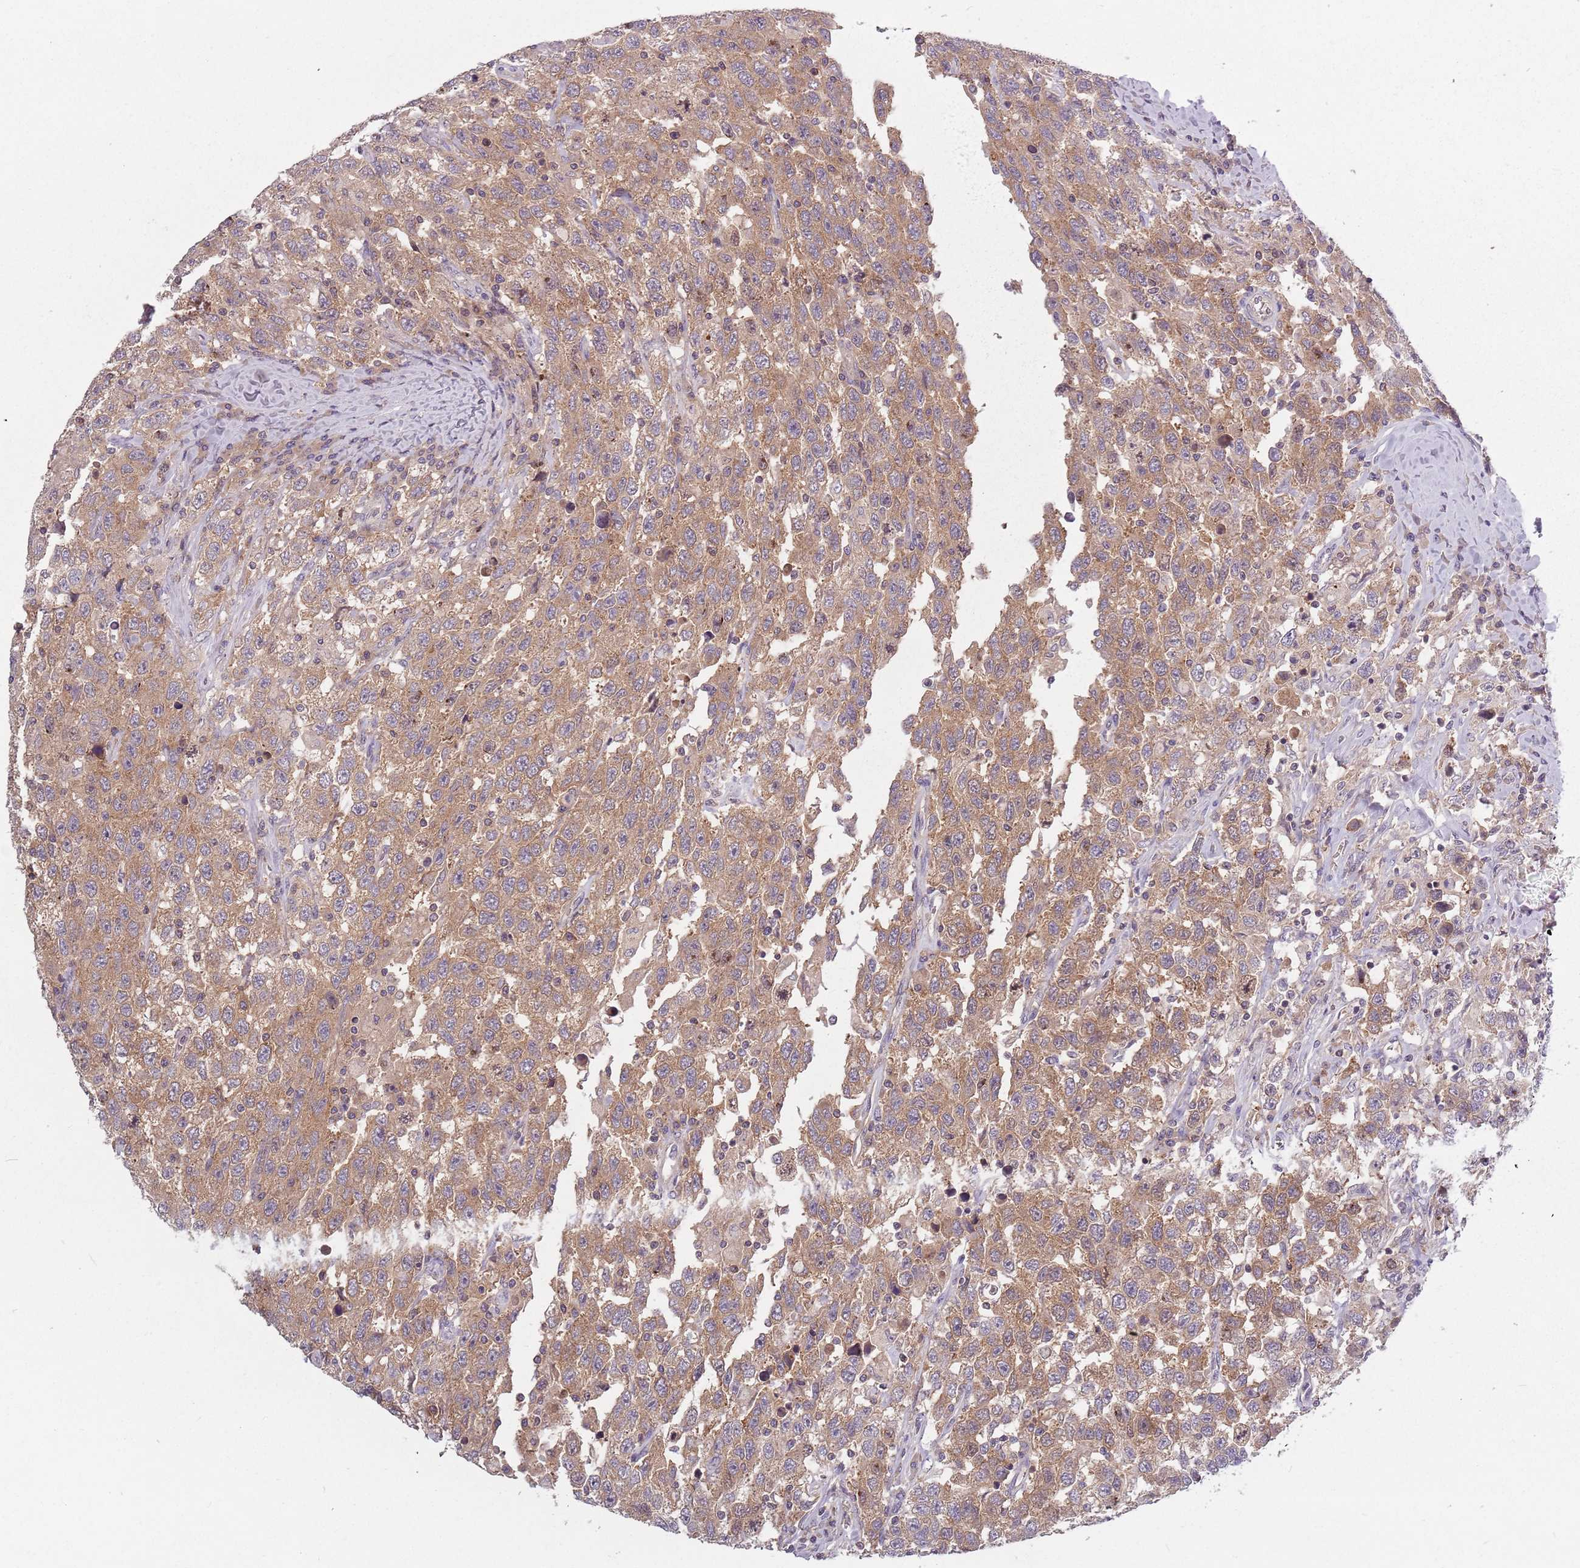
{"staining": {"intensity": "moderate", "quantity": ">75%", "location": "cytoplasmic/membranous"}, "tissue": "testis cancer", "cell_type": "Tumor cells", "image_type": "cancer", "snomed": [{"axis": "morphology", "description": "Seminoma, NOS"}, {"axis": "topography", "description": "Testis"}], "caption": "The photomicrograph reveals immunohistochemical staining of seminoma (testis). There is moderate cytoplasmic/membranous expression is seen in about >75% of tumor cells. (DAB (3,3'-diaminobenzidine) IHC with brightfield microscopy, high magnification).", "gene": "ASB13", "patient": {"sex": "male", "age": 65}}